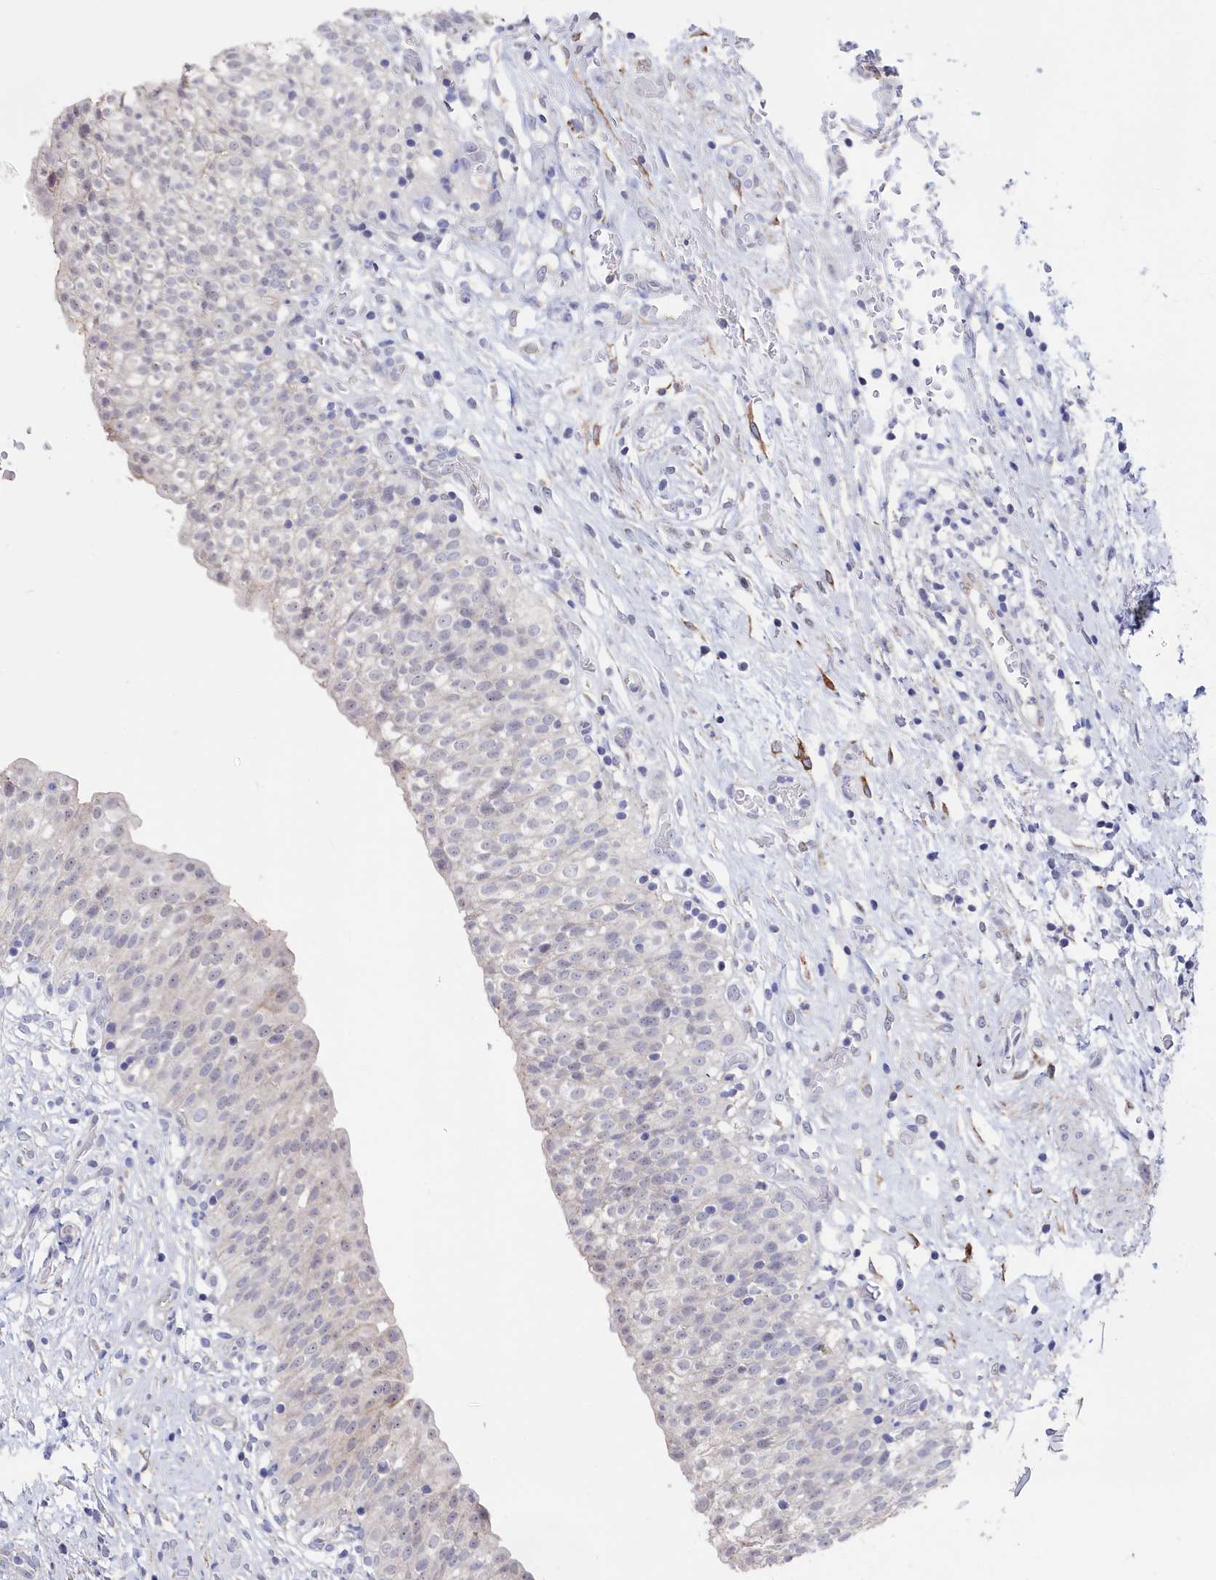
{"staining": {"intensity": "moderate", "quantity": "<25%", "location": "cytoplasmic/membranous"}, "tissue": "urinary bladder", "cell_type": "Urothelial cells", "image_type": "normal", "snomed": [{"axis": "morphology", "description": "Normal tissue, NOS"}, {"axis": "topography", "description": "Urinary bladder"}], "caption": "This photomicrograph displays immunohistochemistry (IHC) staining of benign human urinary bladder, with low moderate cytoplasmic/membranous staining in approximately <25% of urothelial cells.", "gene": "SEMG2", "patient": {"sex": "male", "age": 55}}